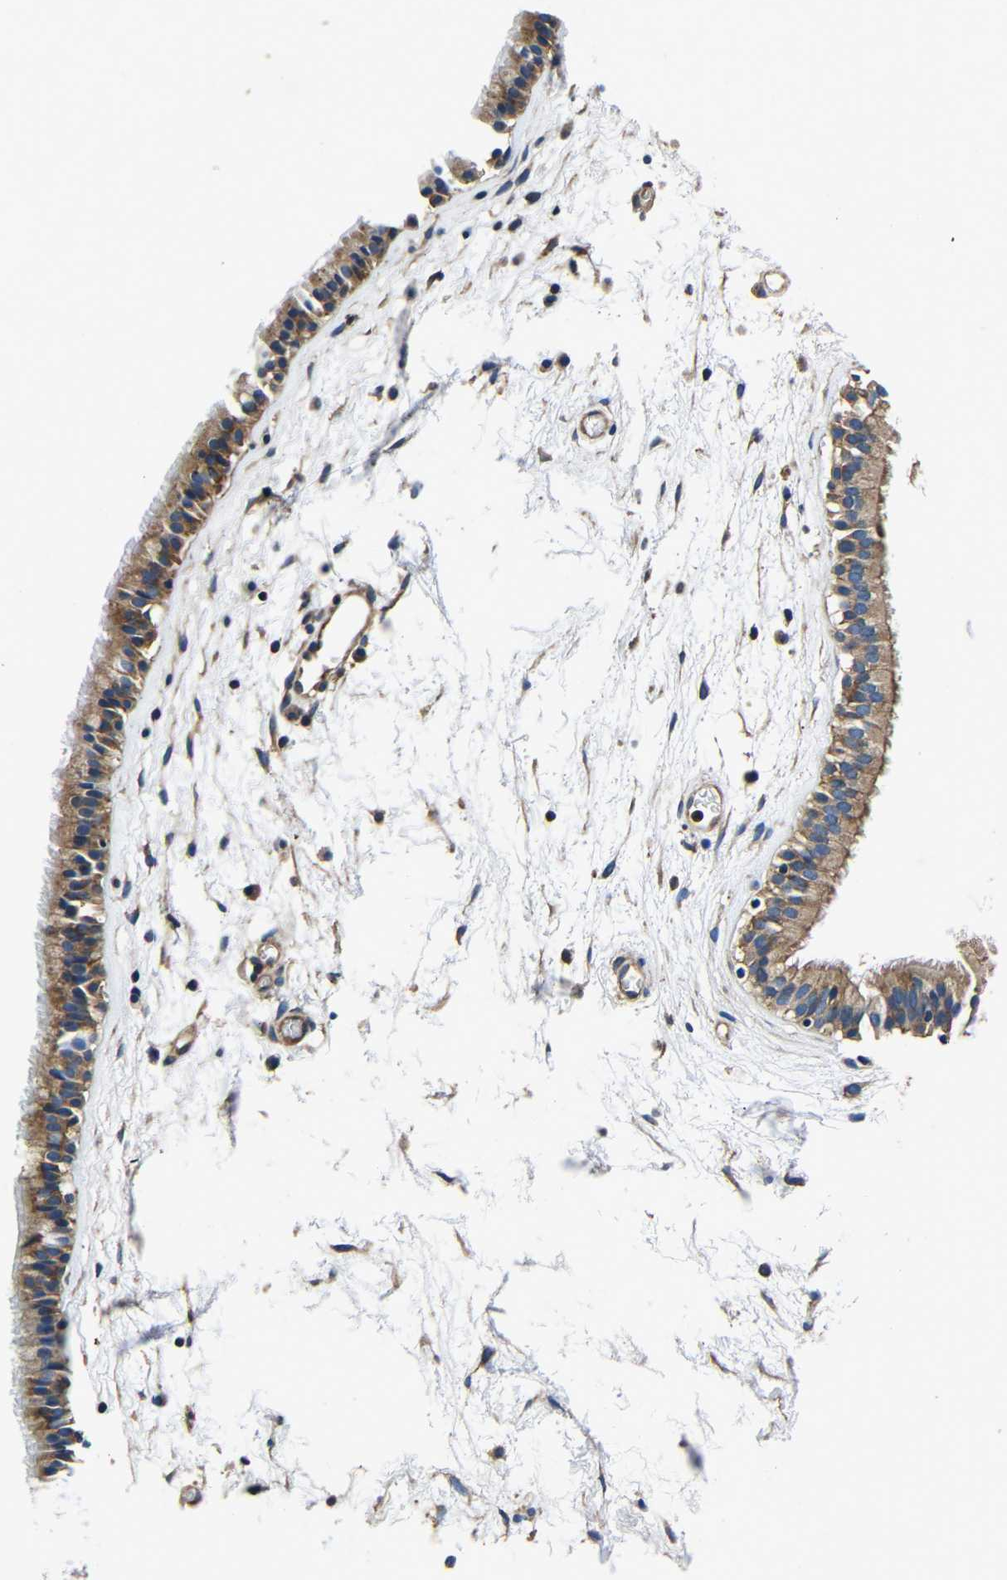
{"staining": {"intensity": "moderate", "quantity": ">75%", "location": "cytoplasmic/membranous"}, "tissue": "nasopharynx", "cell_type": "Respiratory epithelial cells", "image_type": "normal", "snomed": [{"axis": "morphology", "description": "Normal tissue, NOS"}, {"axis": "morphology", "description": "Inflammation, NOS"}, {"axis": "topography", "description": "Nasopharynx"}], "caption": "High-power microscopy captured an IHC histopathology image of benign nasopharynx, revealing moderate cytoplasmic/membranous staining in approximately >75% of respiratory epithelial cells. The staining is performed using DAB brown chromogen to label protein expression. The nuclei are counter-stained blue using hematoxylin.", "gene": "CNR2", "patient": {"sex": "male", "age": 48}}